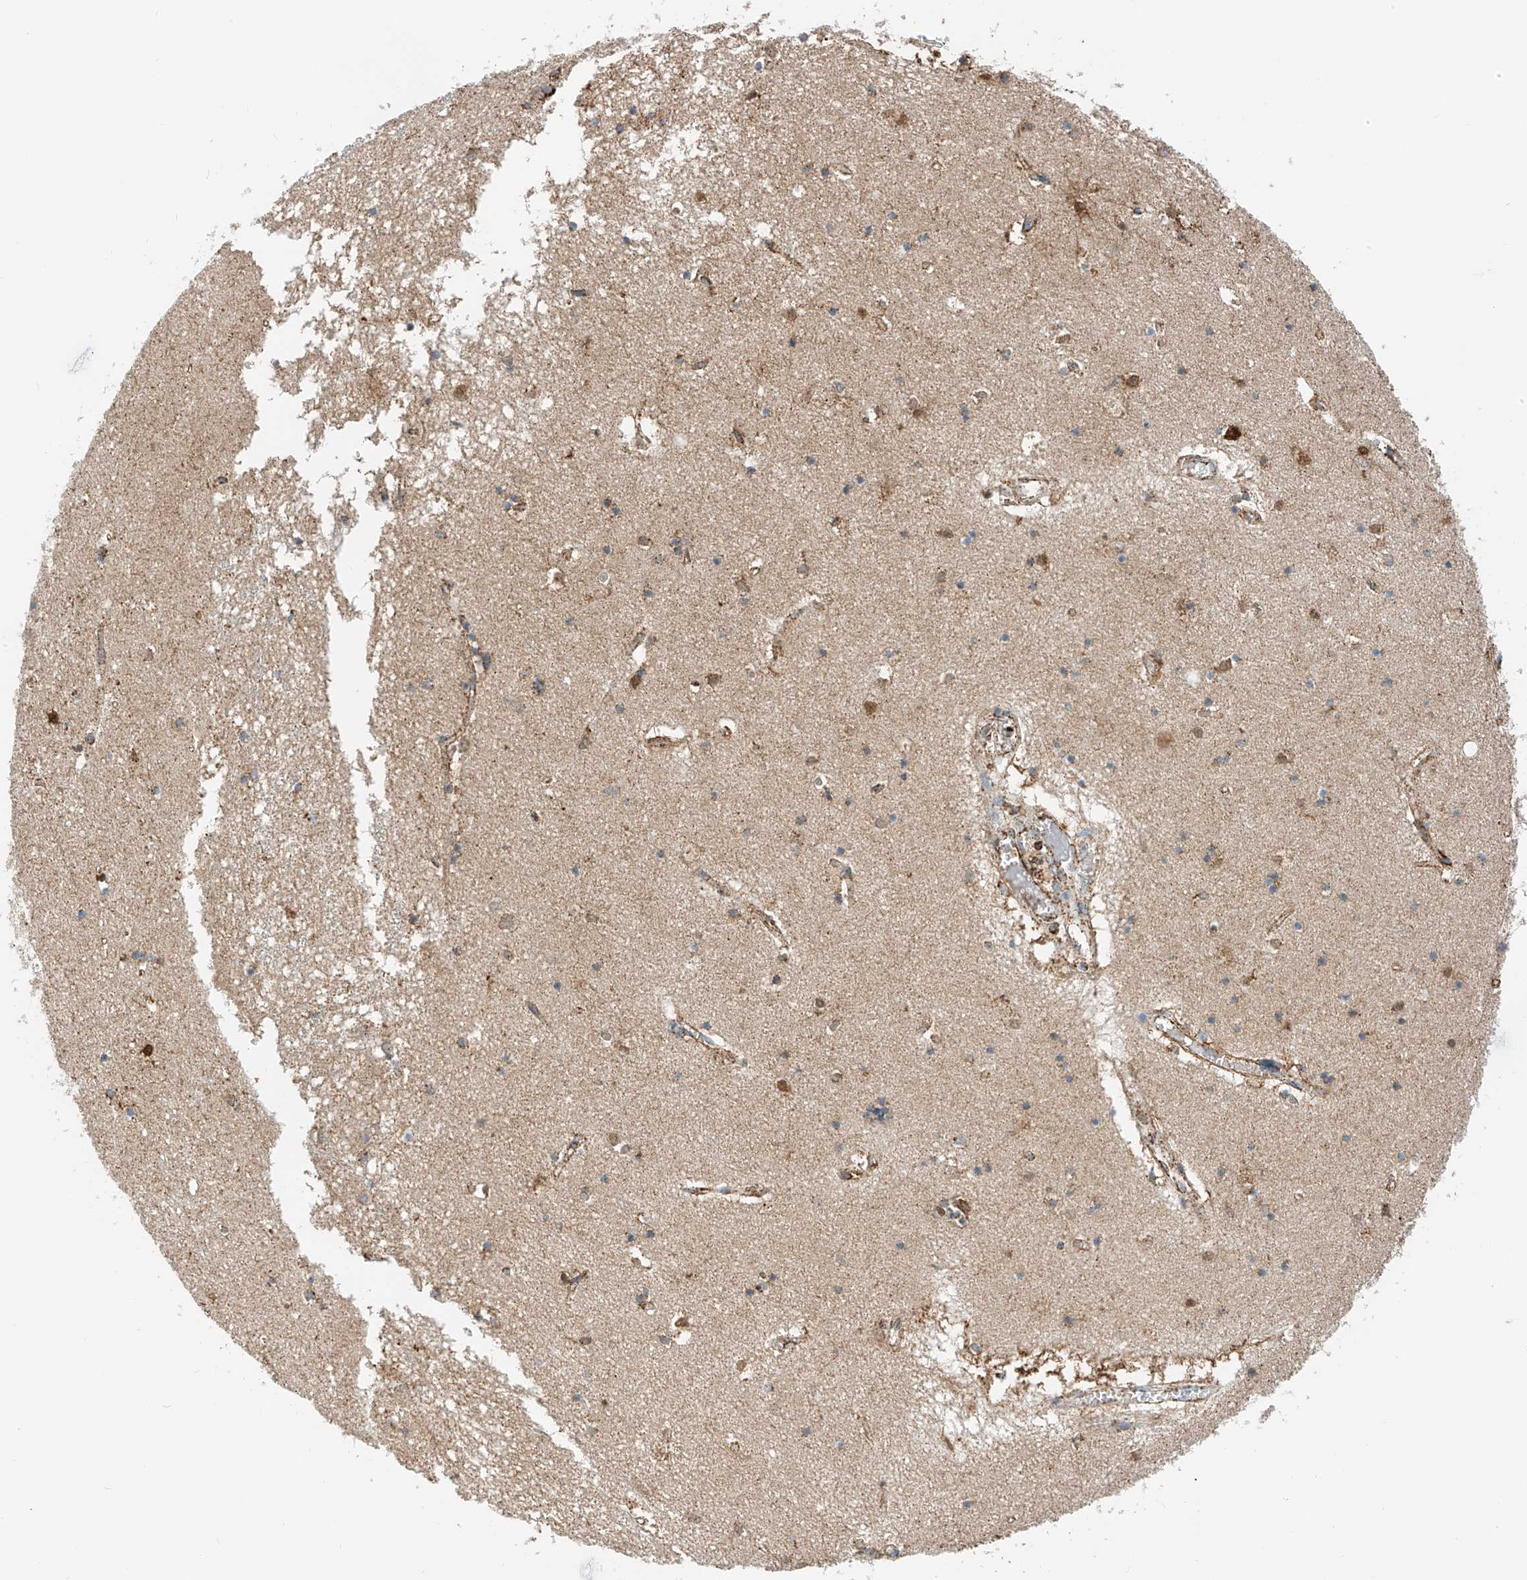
{"staining": {"intensity": "weak", "quantity": "25%-75%", "location": "cytoplasmic/membranous"}, "tissue": "hippocampus", "cell_type": "Glial cells", "image_type": "normal", "snomed": [{"axis": "morphology", "description": "Normal tissue, NOS"}, {"axis": "topography", "description": "Hippocampus"}], "caption": "Approximately 25%-75% of glial cells in unremarkable human hippocampus display weak cytoplasmic/membranous protein staining as visualized by brown immunohistochemical staining.", "gene": "PPA2", "patient": {"sex": "male", "age": 70}}